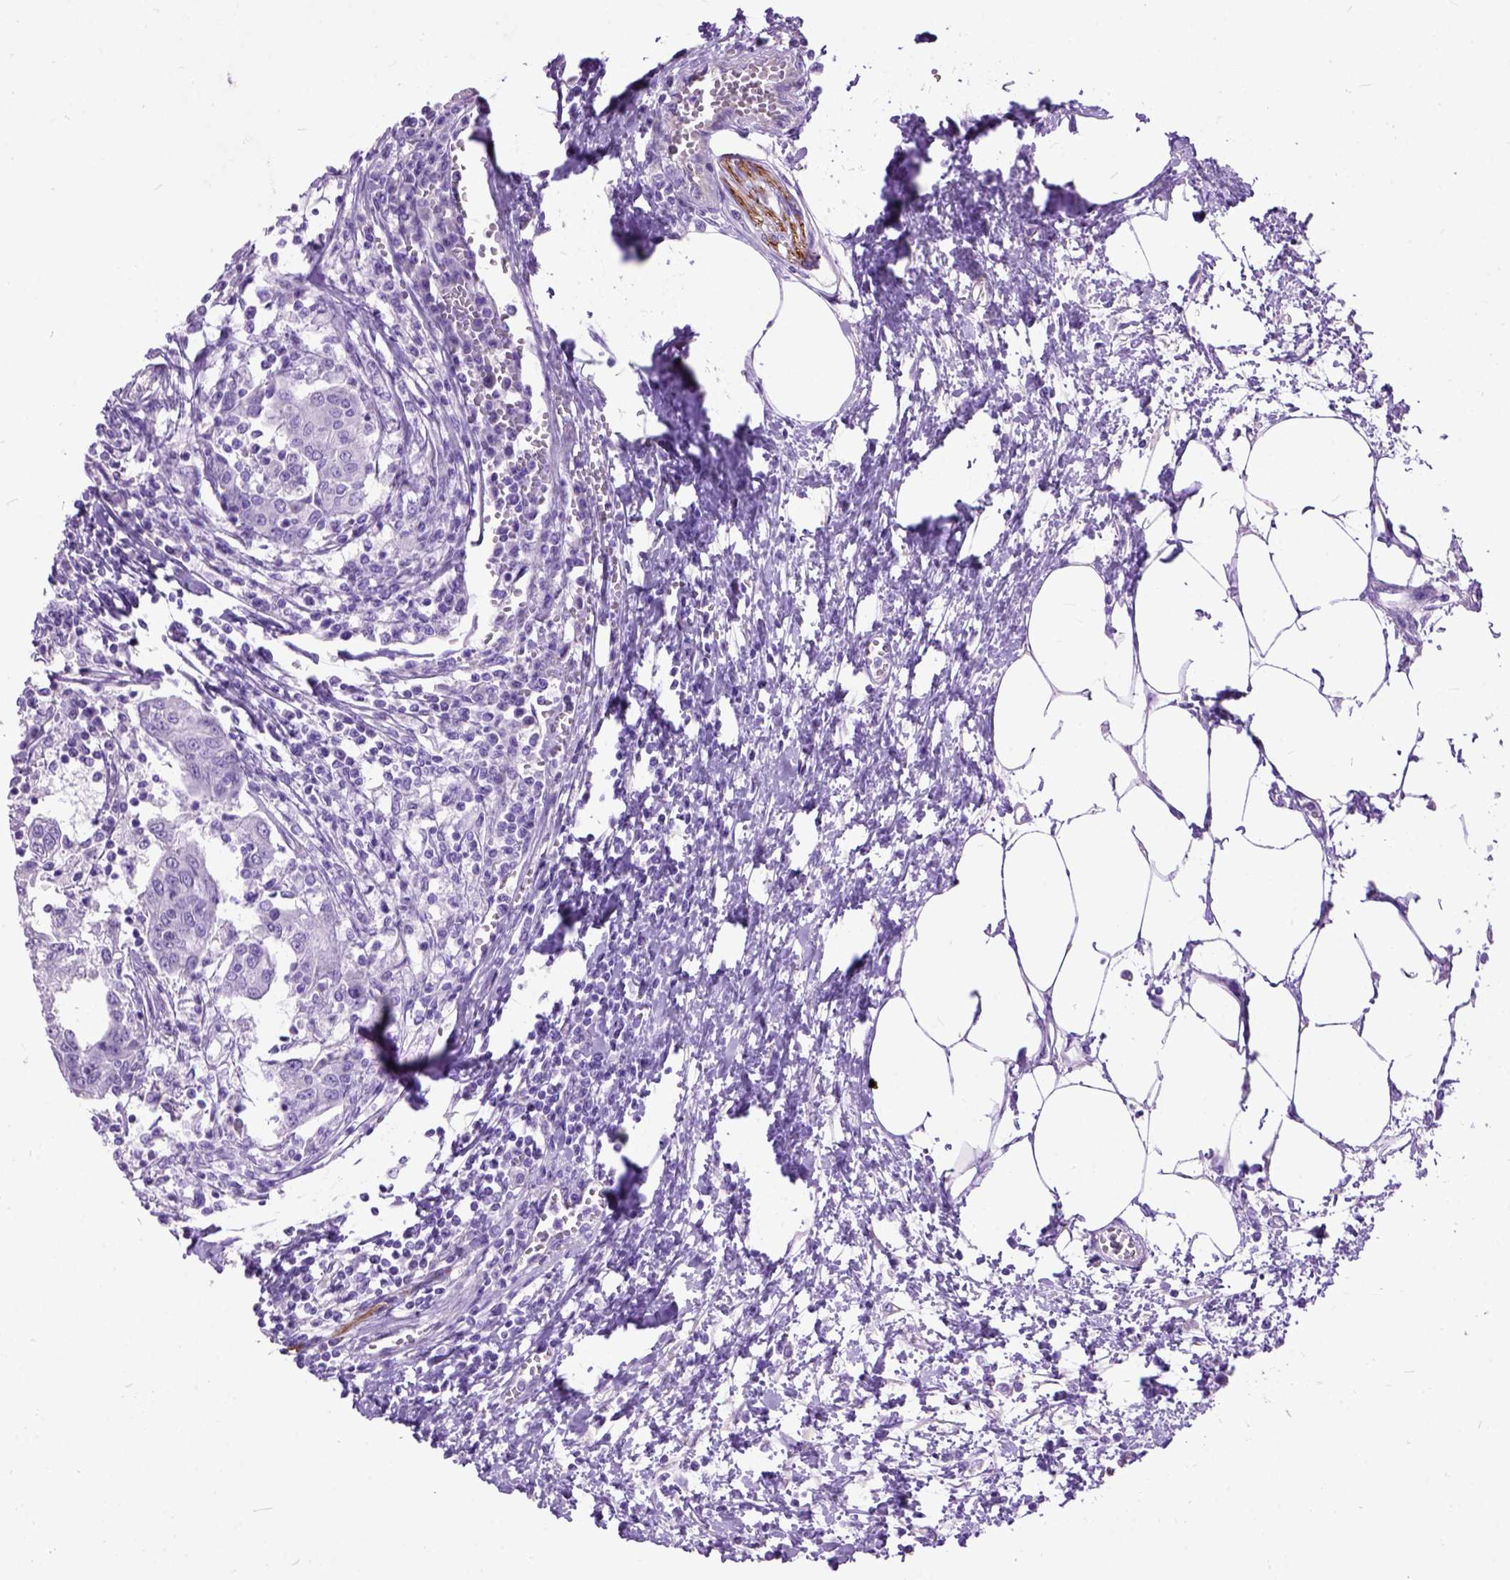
{"staining": {"intensity": "negative", "quantity": "none", "location": "none"}, "tissue": "urothelial cancer", "cell_type": "Tumor cells", "image_type": "cancer", "snomed": [{"axis": "morphology", "description": "Urothelial carcinoma, High grade"}, {"axis": "topography", "description": "Urinary bladder"}], "caption": "Tumor cells show no significant protein staining in urothelial carcinoma (high-grade).", "gene": "MAPT", "patient": {"sex": "female", "age": 85}}